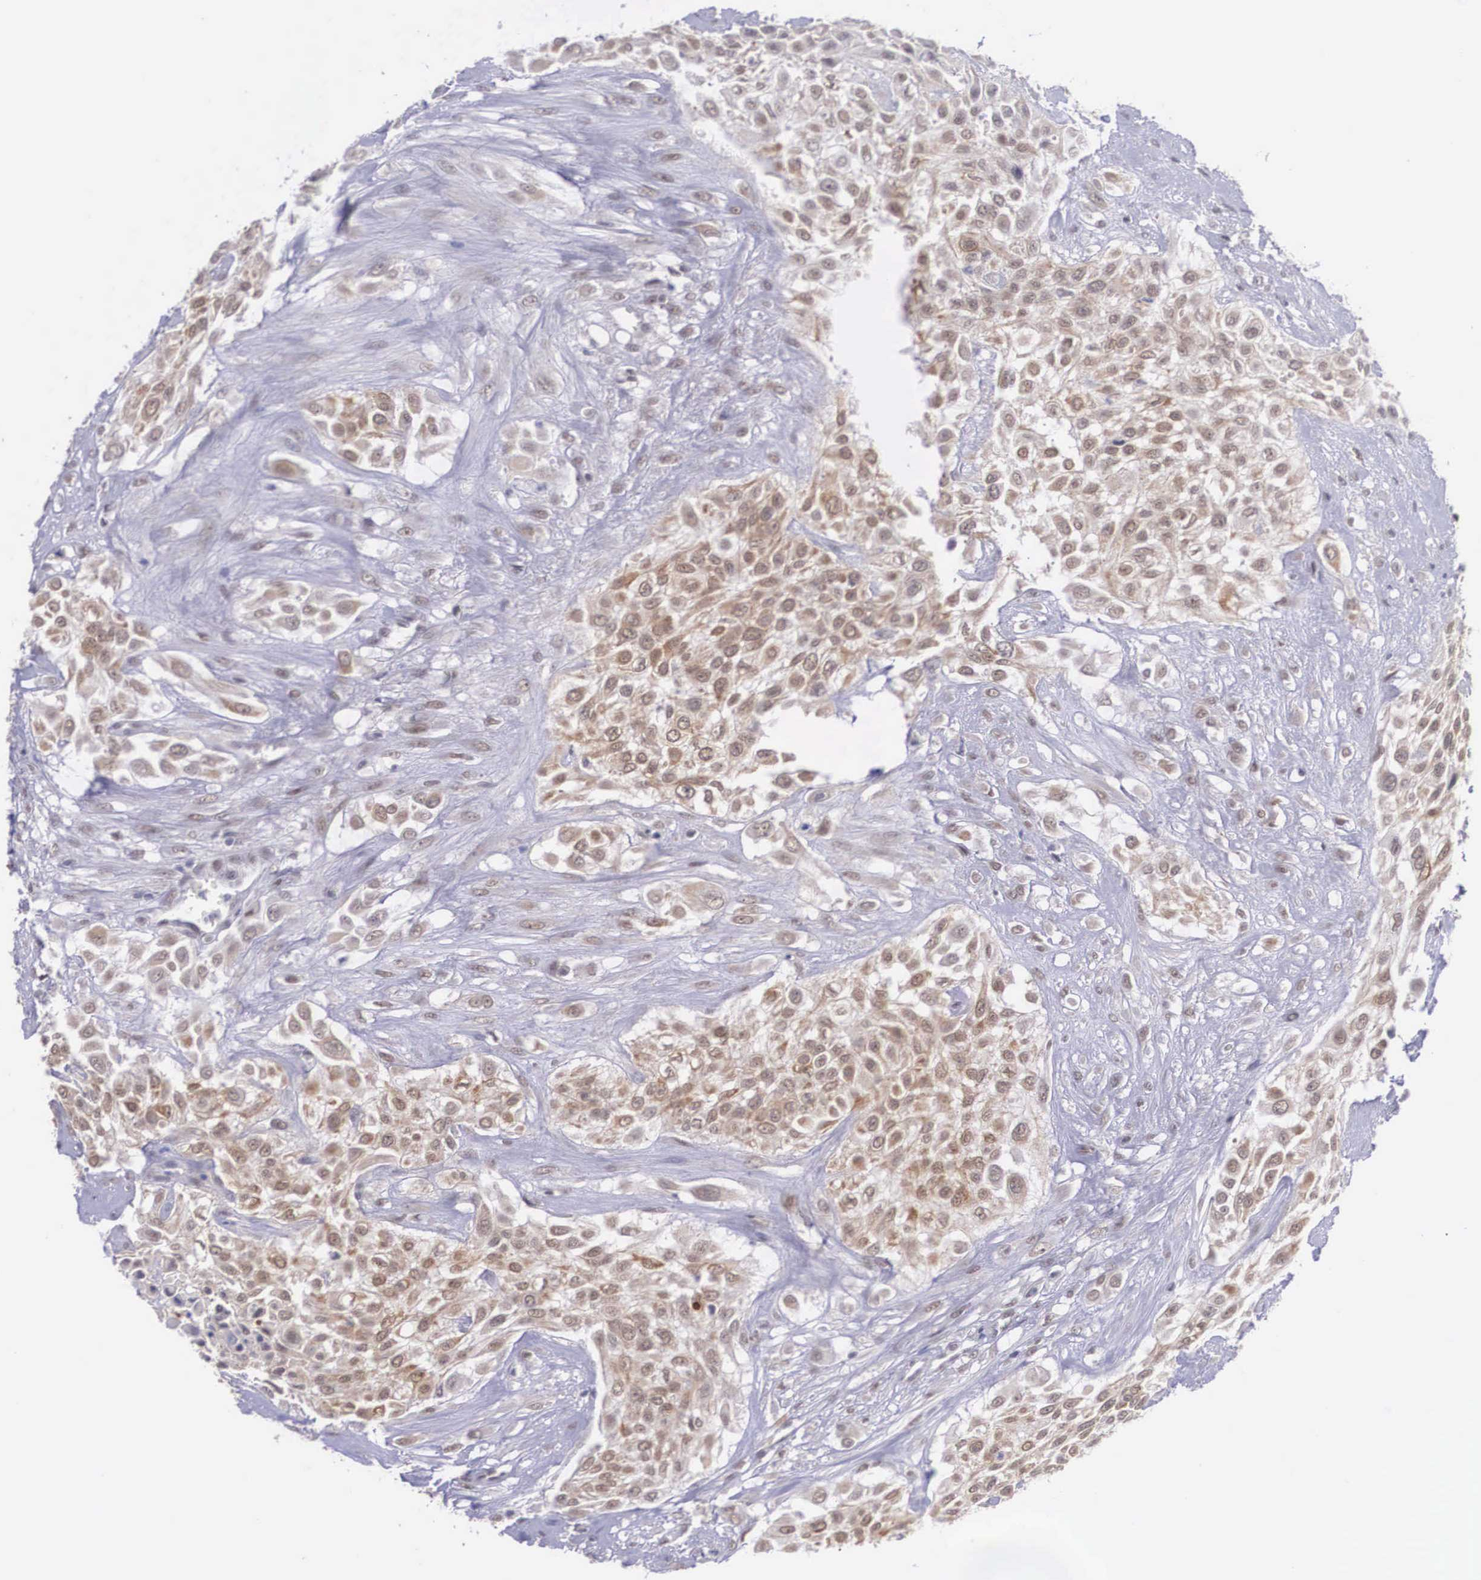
{"staining": {"intensity": "moderate", "quantity": ">75%", "location": "cytoplasmic/membranous,nuclear"}, "tissue": "urothelial cancer", "cell_type": "Tumor cells", "image_type": "cancer", "snomed": [{"axis": "morphology", "description": "Urothelial carcinoma, High grade"}, {"axis": "topography", "description": "Urinary bladder"}], "caption": "Moderate cytoplasmic/membranous and nuclear positivity is present in about >75% of tumor cells in urothelial carcinoma (high-grade).", "gene": "NINL", "patient": {"sex": "male", "age": 57}}